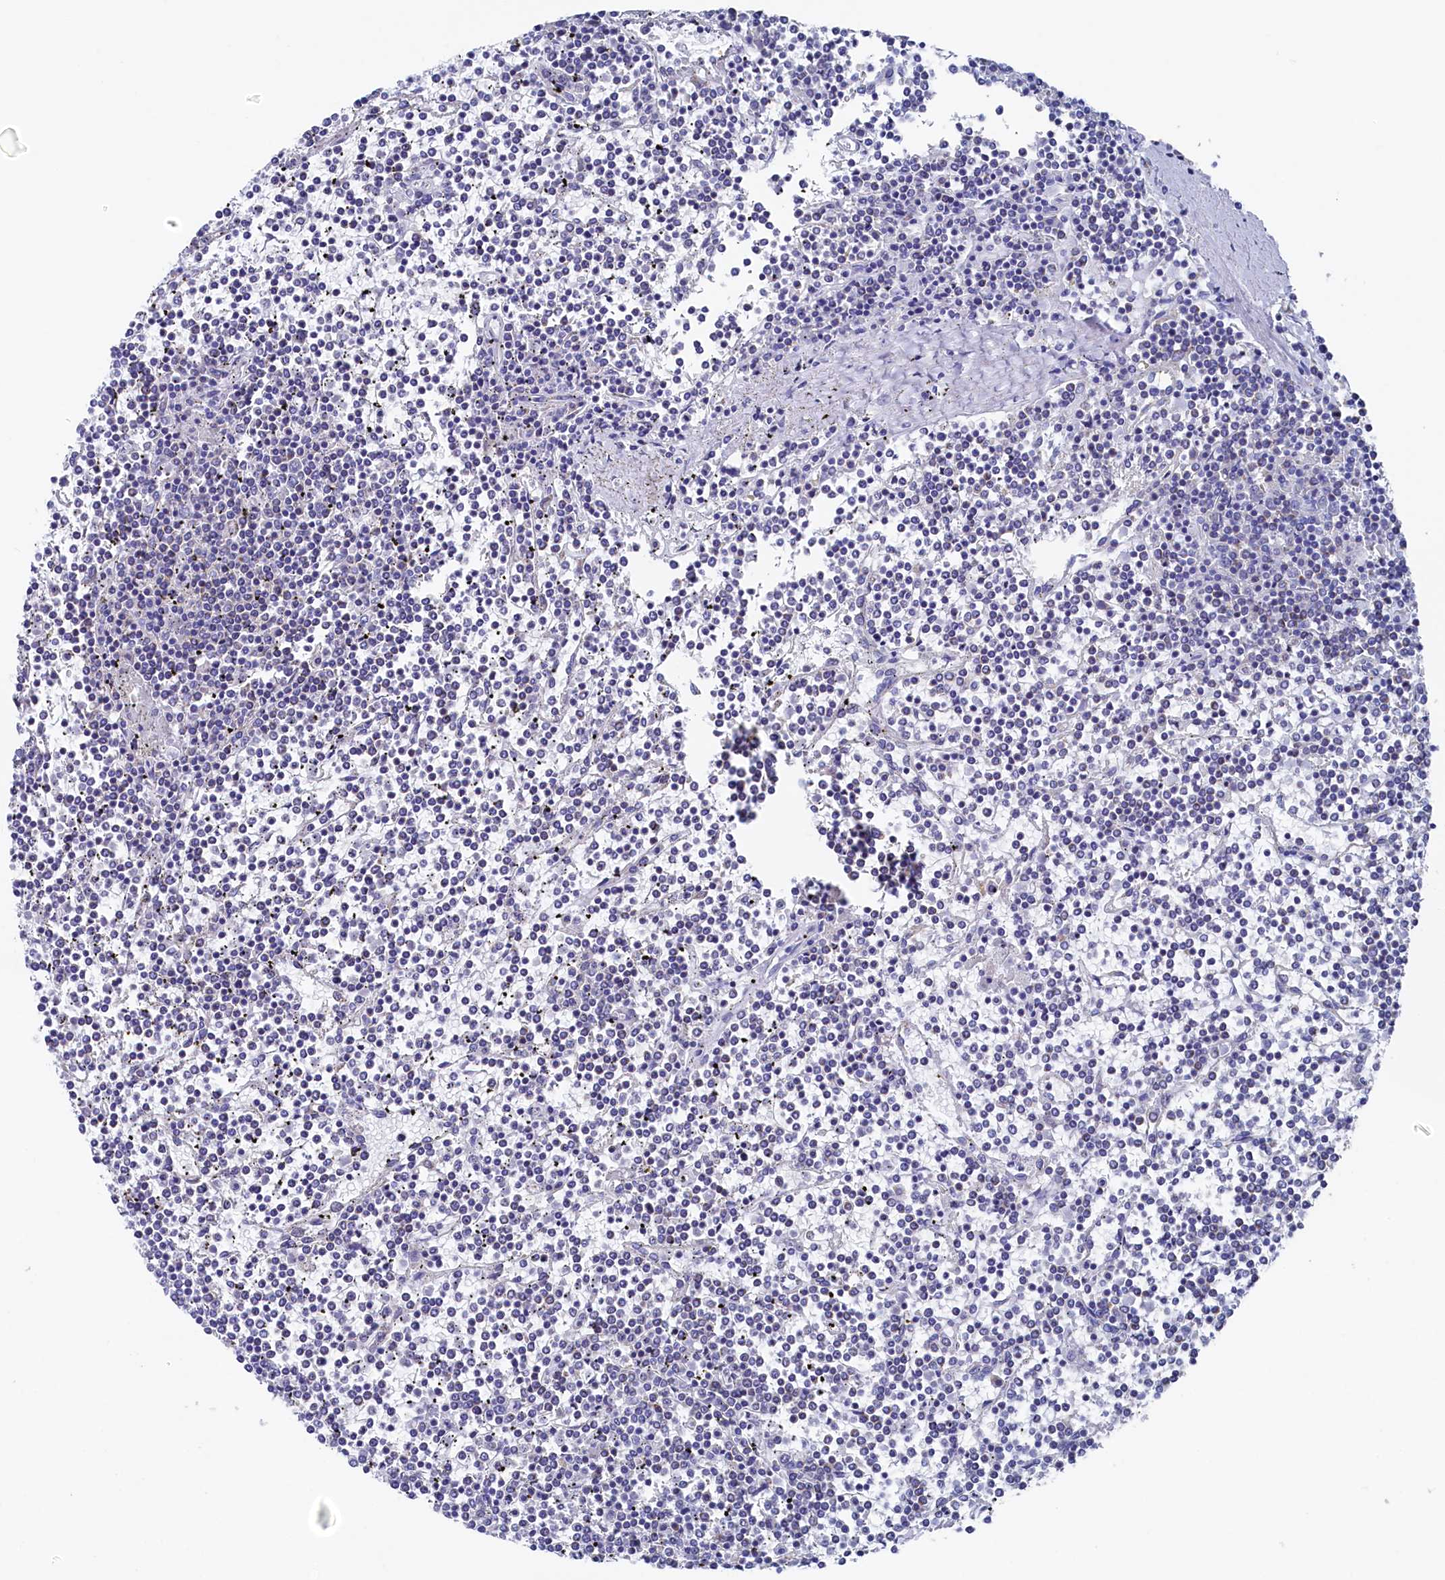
{"staining": {"intensity": "negative", "quantity": "none", "location": "none"}, "tissue": "lymphoma", "cell_type": "Tumor cells", "image_type": "cancer", "snomed": [{"axis": "morphology", "description": "Malignant lymphoma, non-Hodgkin's type, Low grade"}, {"axis": "topography", "description": "Spleen"}], "caption": "An IHC histopathology image of lymphoma is shown. There is no staining in tumor cells of lymphoma.", "gene": "MMAB", "patient": {"sex": "female", "age": 19}}